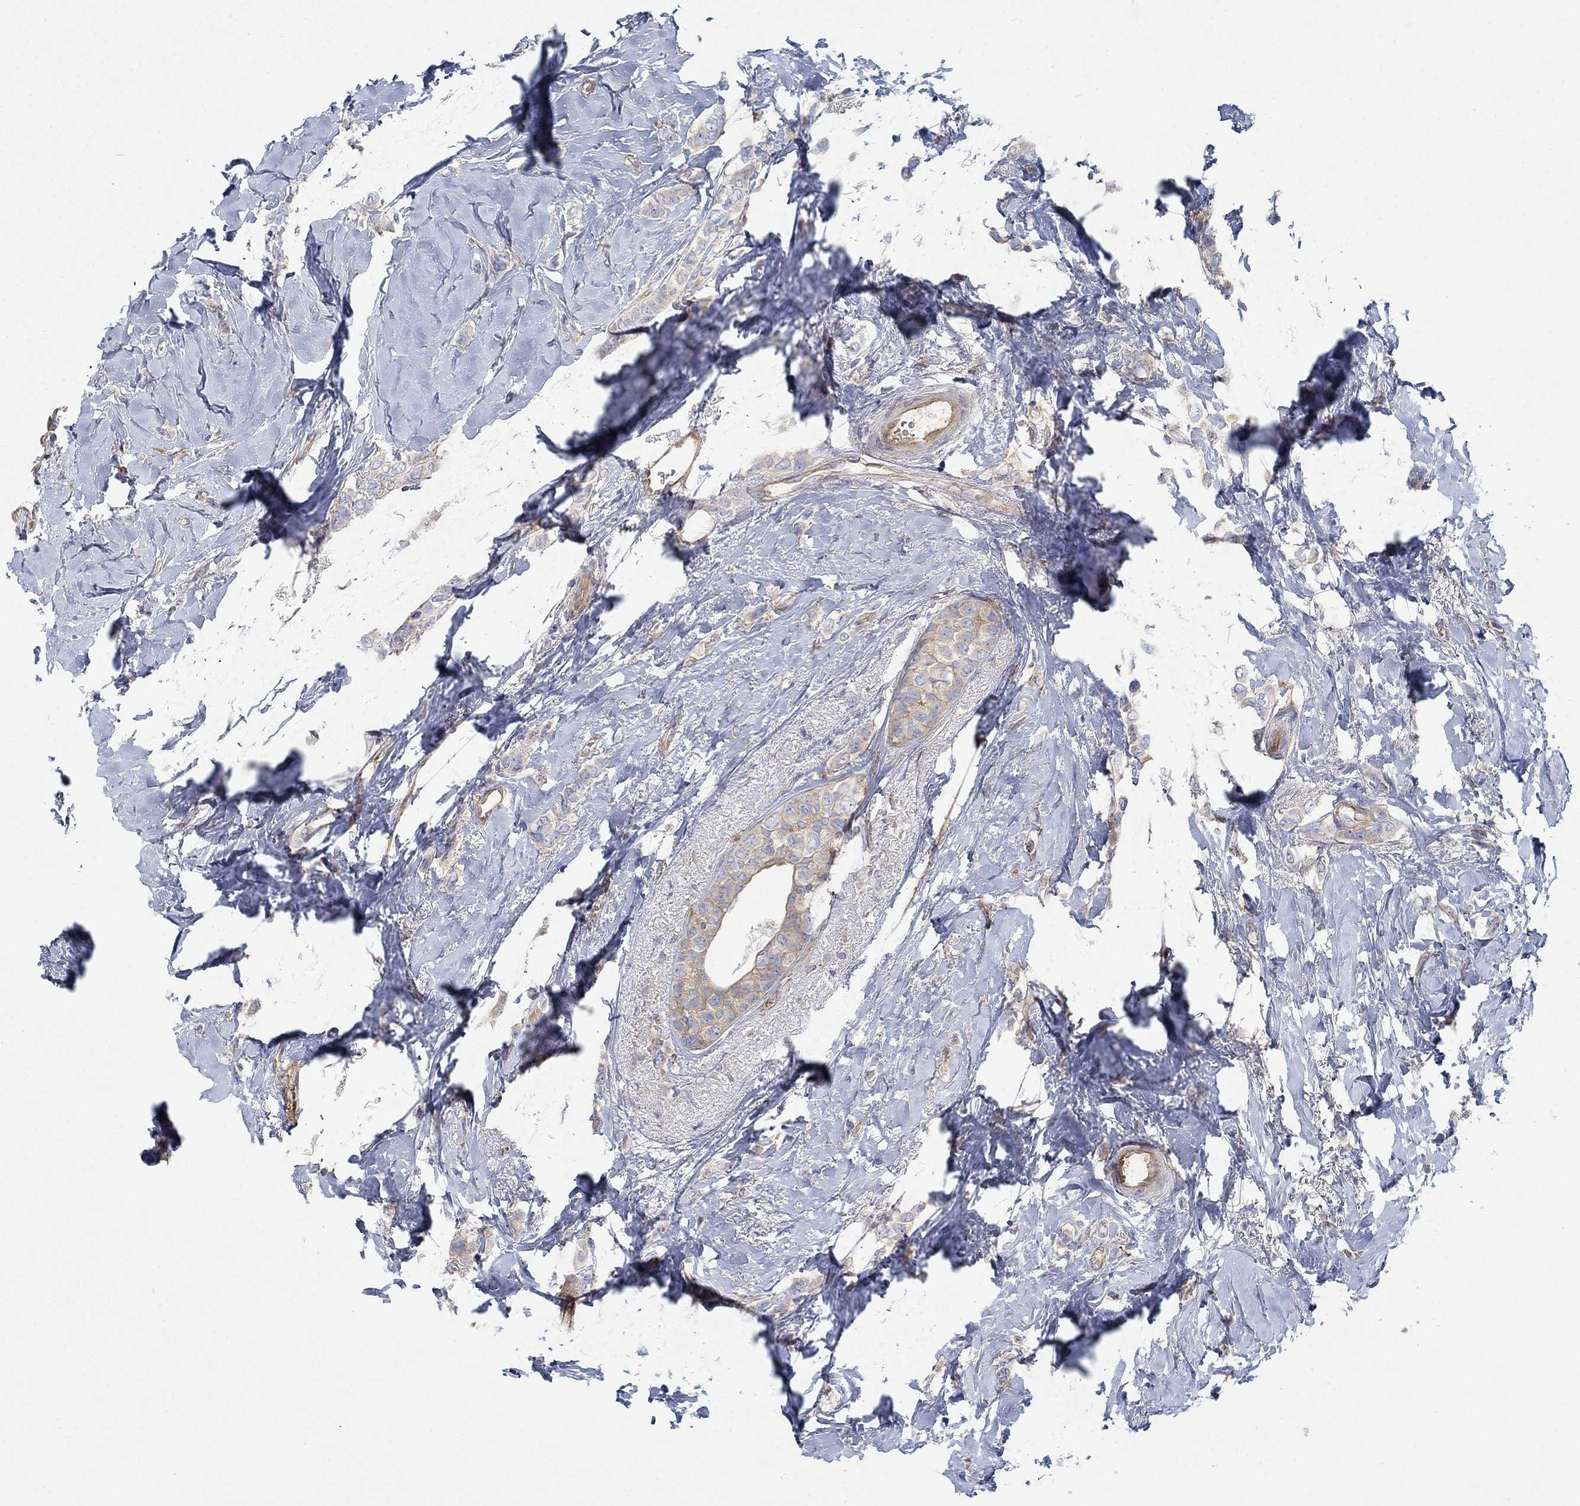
{"staining": {"intensity": "moderate", "quantity": "<25%", "location": "cytoplasmic/membranous"}, "tissue": "breast cancer", "cell_type": "Tumor cells", "image_type": "cancer", "snomed": [{"axis": "morphology", "description": "Lobular carcinoma"}, {"axis": "topography", "description": "Breast"}], "caption": "An immunohistochemistry photomicrograph of neoplastic tissue is shown. Protein staining in brown labels moderate cytoplasmic/membranous positivity in lobular carcinoma (breast) within tumor cells.", "gene": "SPAG9", "patient": {"sex": "female", "age": 66}}